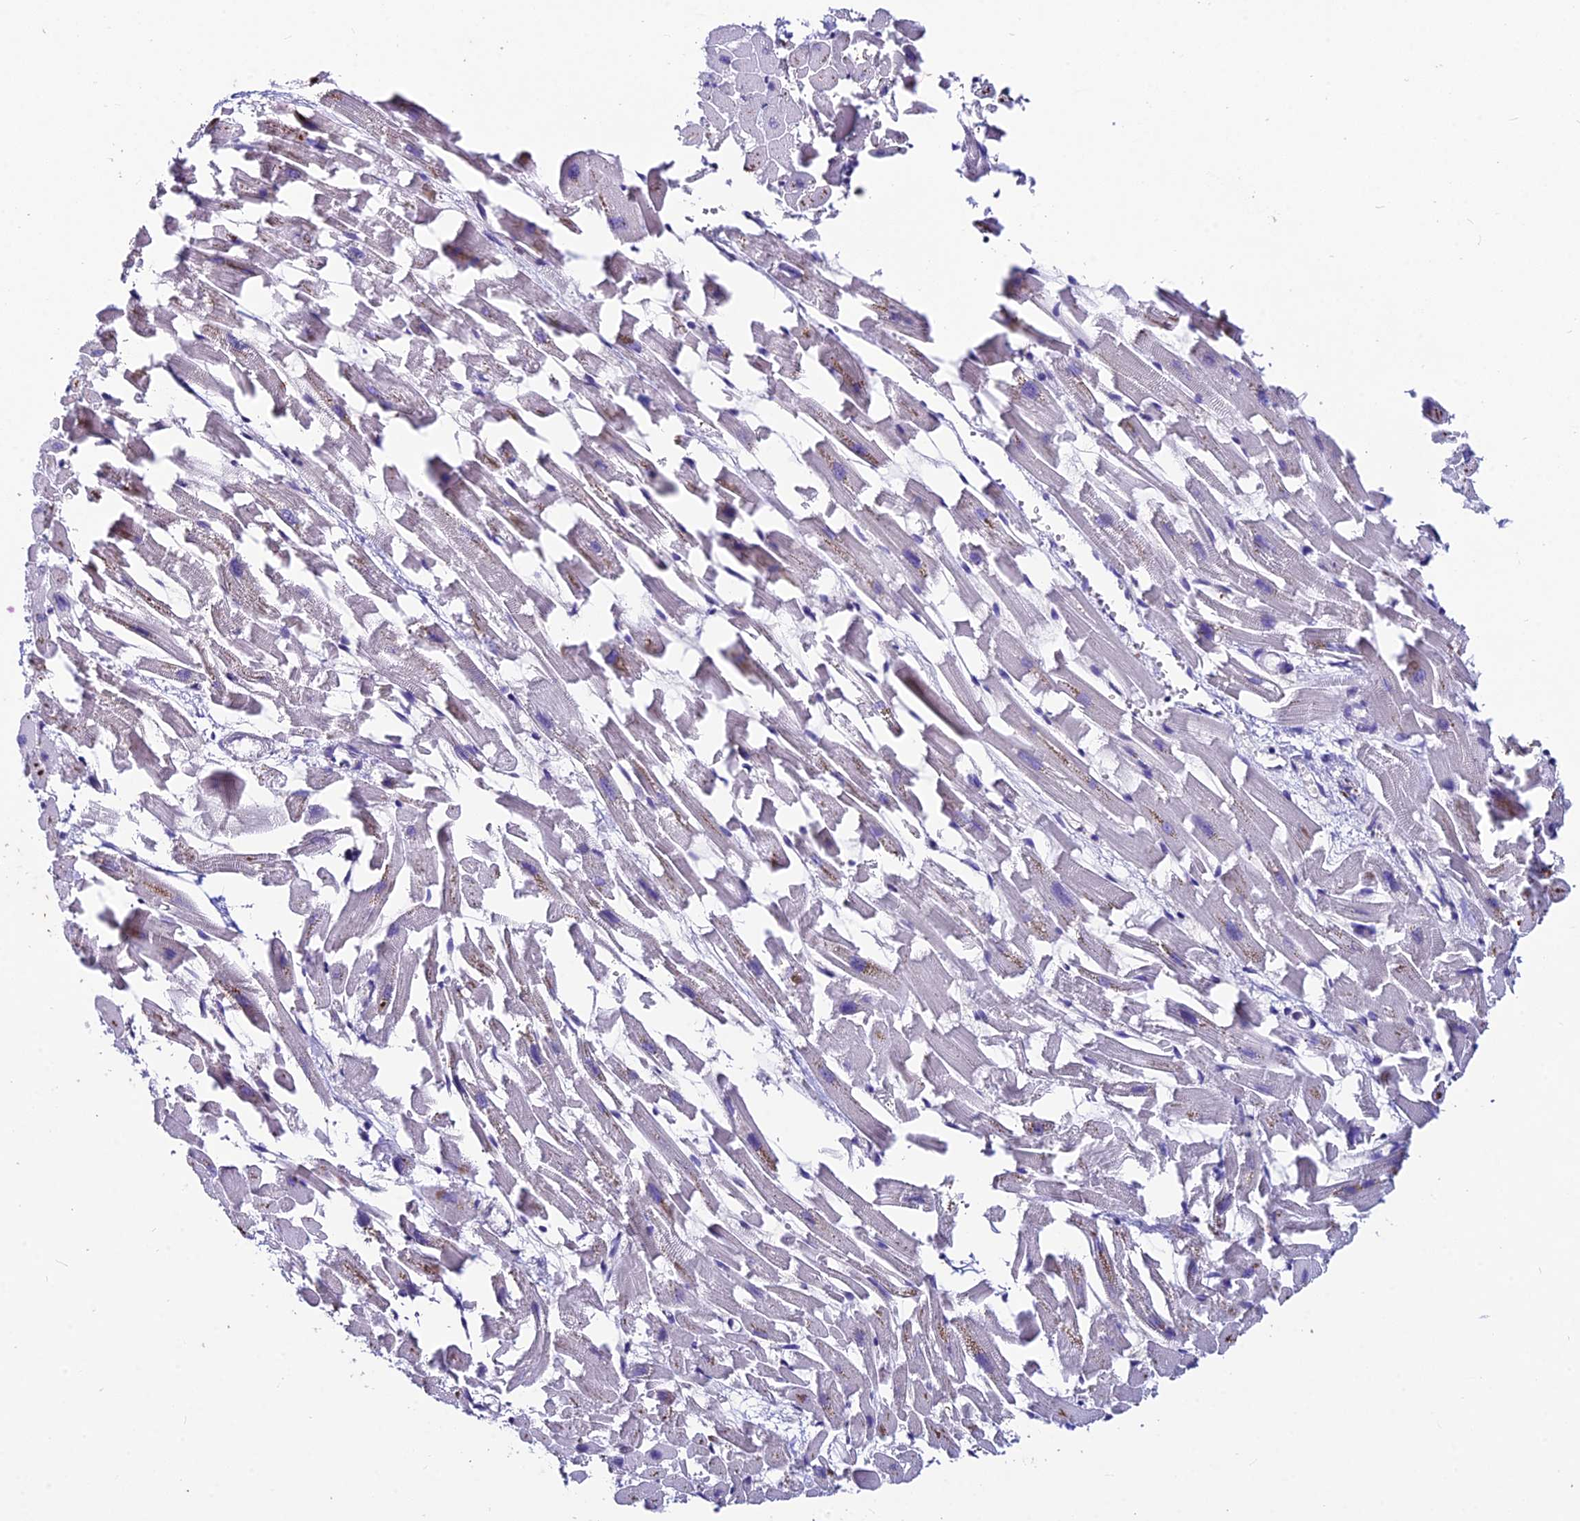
{"staining": {"intensity": "negative", "quantity": "none", "location": "none"}, "tissue": "heart muscle", "cell_type": "Cardiomyocytes", "image_type": "normal", "snomed": [{"axis": "morphology", "description": "Normal tissue, NOS"}, {"axis": "topography", "description": "Heart"}], "caption": "The micrograph shows no staining of cardiomyocytes in normal heart muscle.", "gene": "LGALS7", "patient": {"sex": "female", "age": 64}}